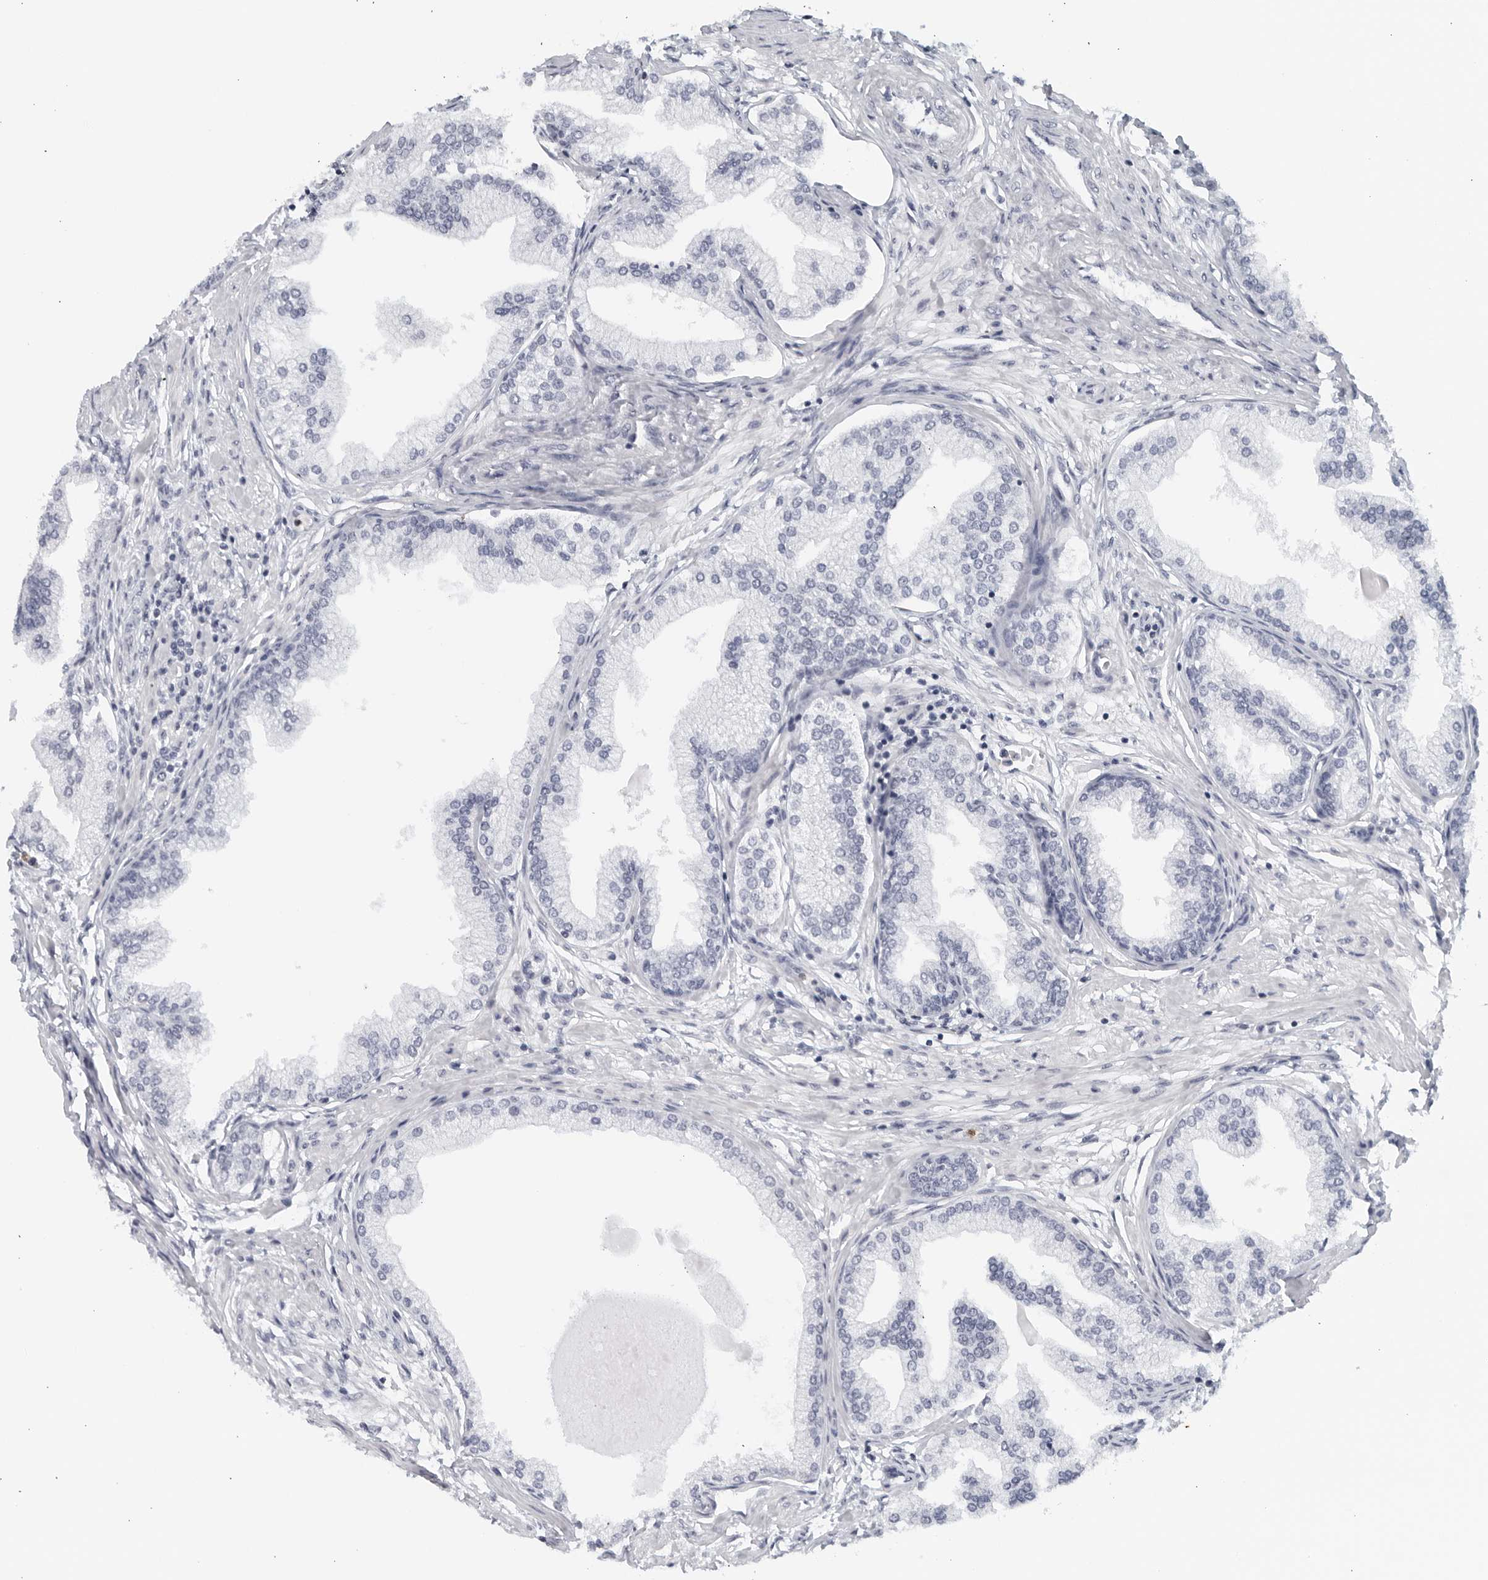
{"staining": {"intensity": "negative", "quantity": "none", "location": "none"}, "tissue": "prostate", "cell_type": "Glandular cells", "image_type": "normal", "snomed": [{"axis": "morphology", "description": "Normal tissue, NOS"}, {"axis": "morphology", "description": "Urothelial carcinoma, Low grade"}, {"axis": "topography", "description": "Urinary bladder"}, {"axis": "topography", "description": "Prostate"}], "caption": "Immunohistochemistry image of normal prostate: human prostate stained with DAB (3,3'-diaminobenzidine) demonstrates no significant protein expression in glandular cells.", "gene": "KLK7", "patient": {"sex": "male", "age": 60}}